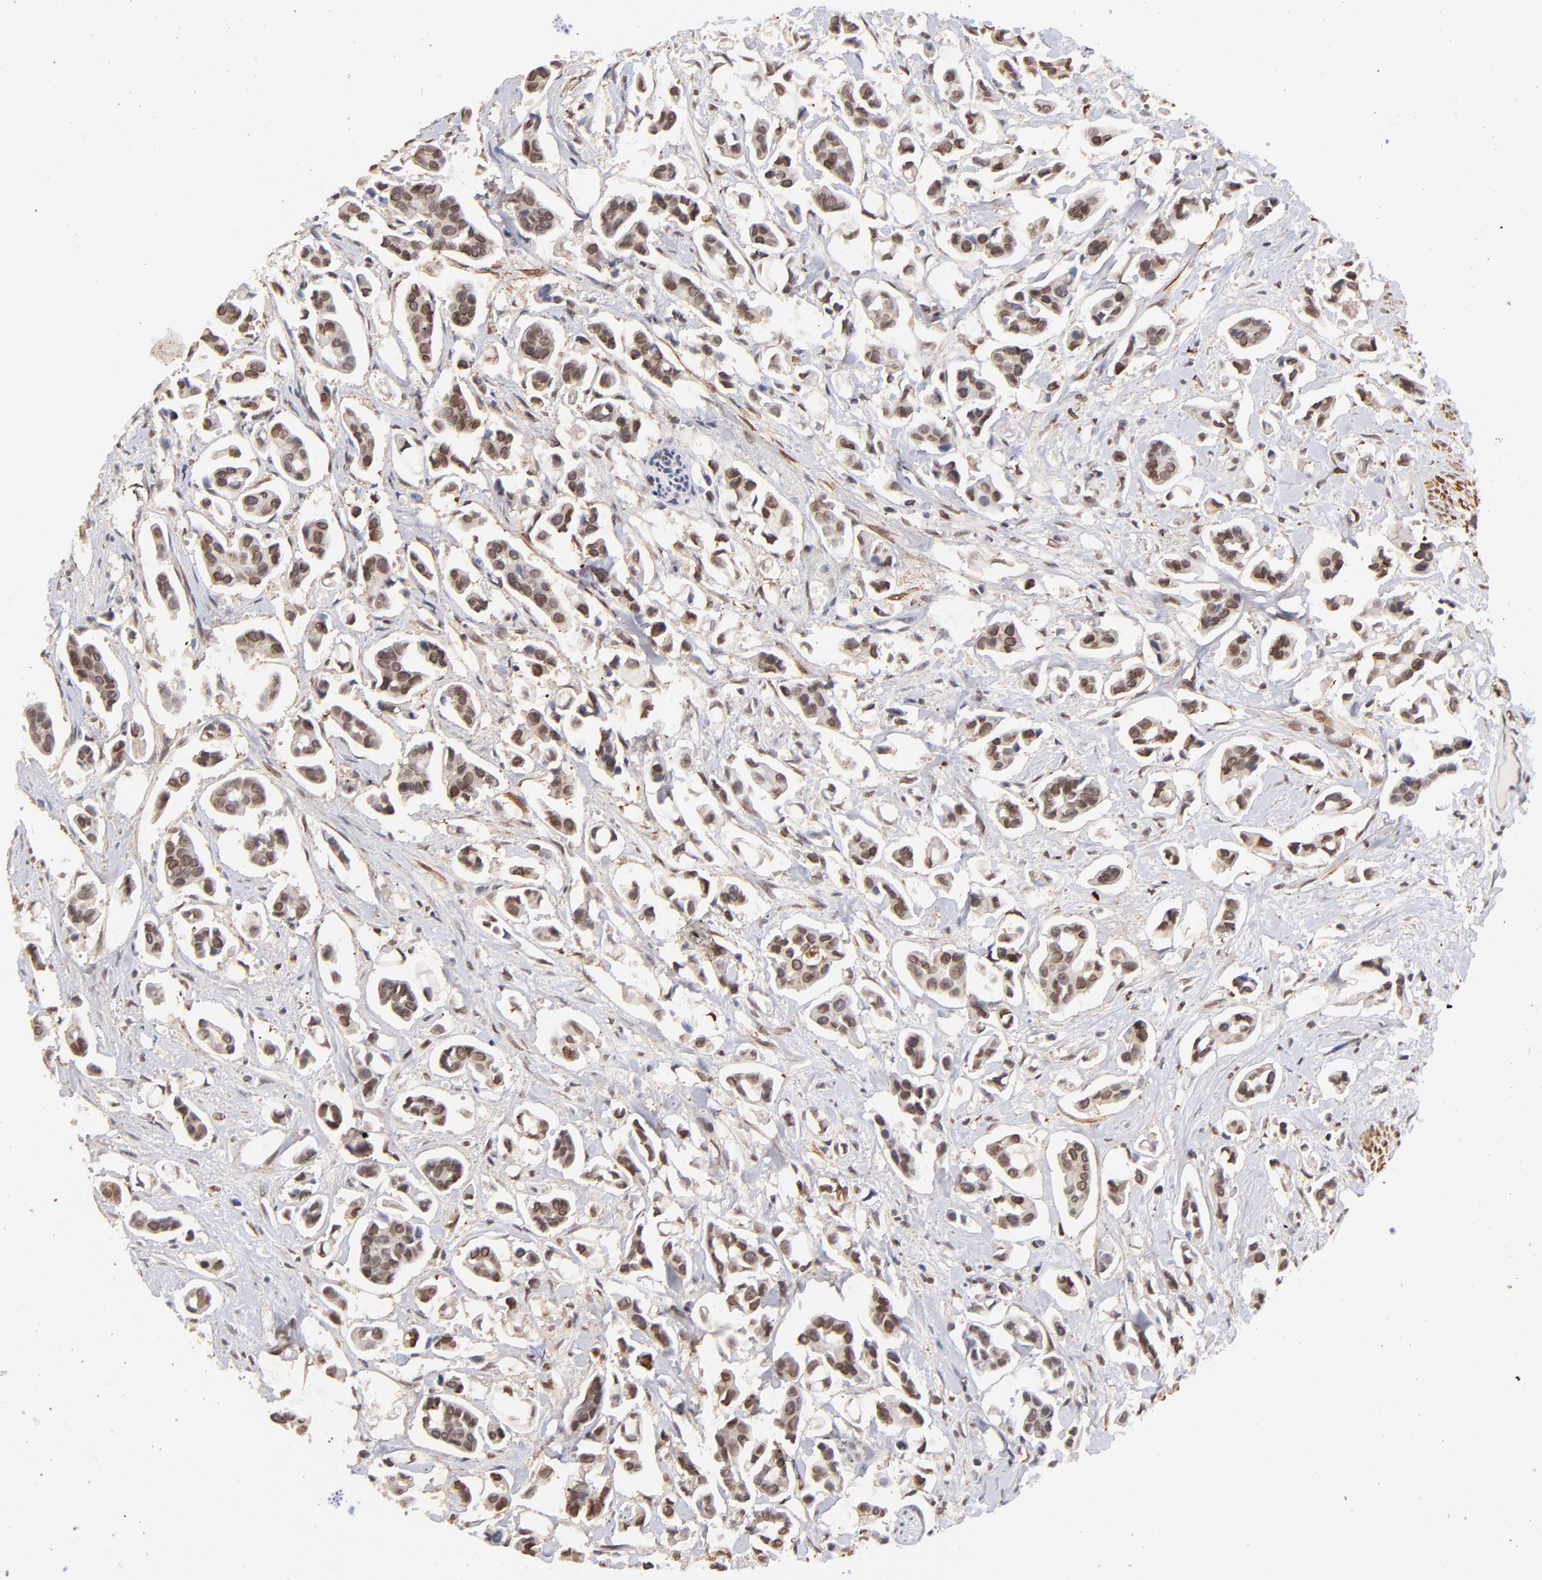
{"staining": {"intensity": "weak", "quantity": "25%-75%", "location": "cytoplasmic/membranous,nuclear"}, "tissue": "urothelial cancer", "cell_type": "Tumor cells", "image_type": "cancer", "snomed": [{"axis": "morphology", "description": "Urothelial carcinoma, High grade"}, {"axis": "topography", "description": "Urinary bladder"}], "caption": "This micrograph demonstrates urothelial cancer stained with immunohistochemistry (IHC) to label a protein in brown. The cytoplasmic/membranous and nuclear of tumor cells show weak positivity for the protein. Nuclei are counter-stained blue.", "gene": "ZFP92", "patient": {"sex": "male", "age": 66}}